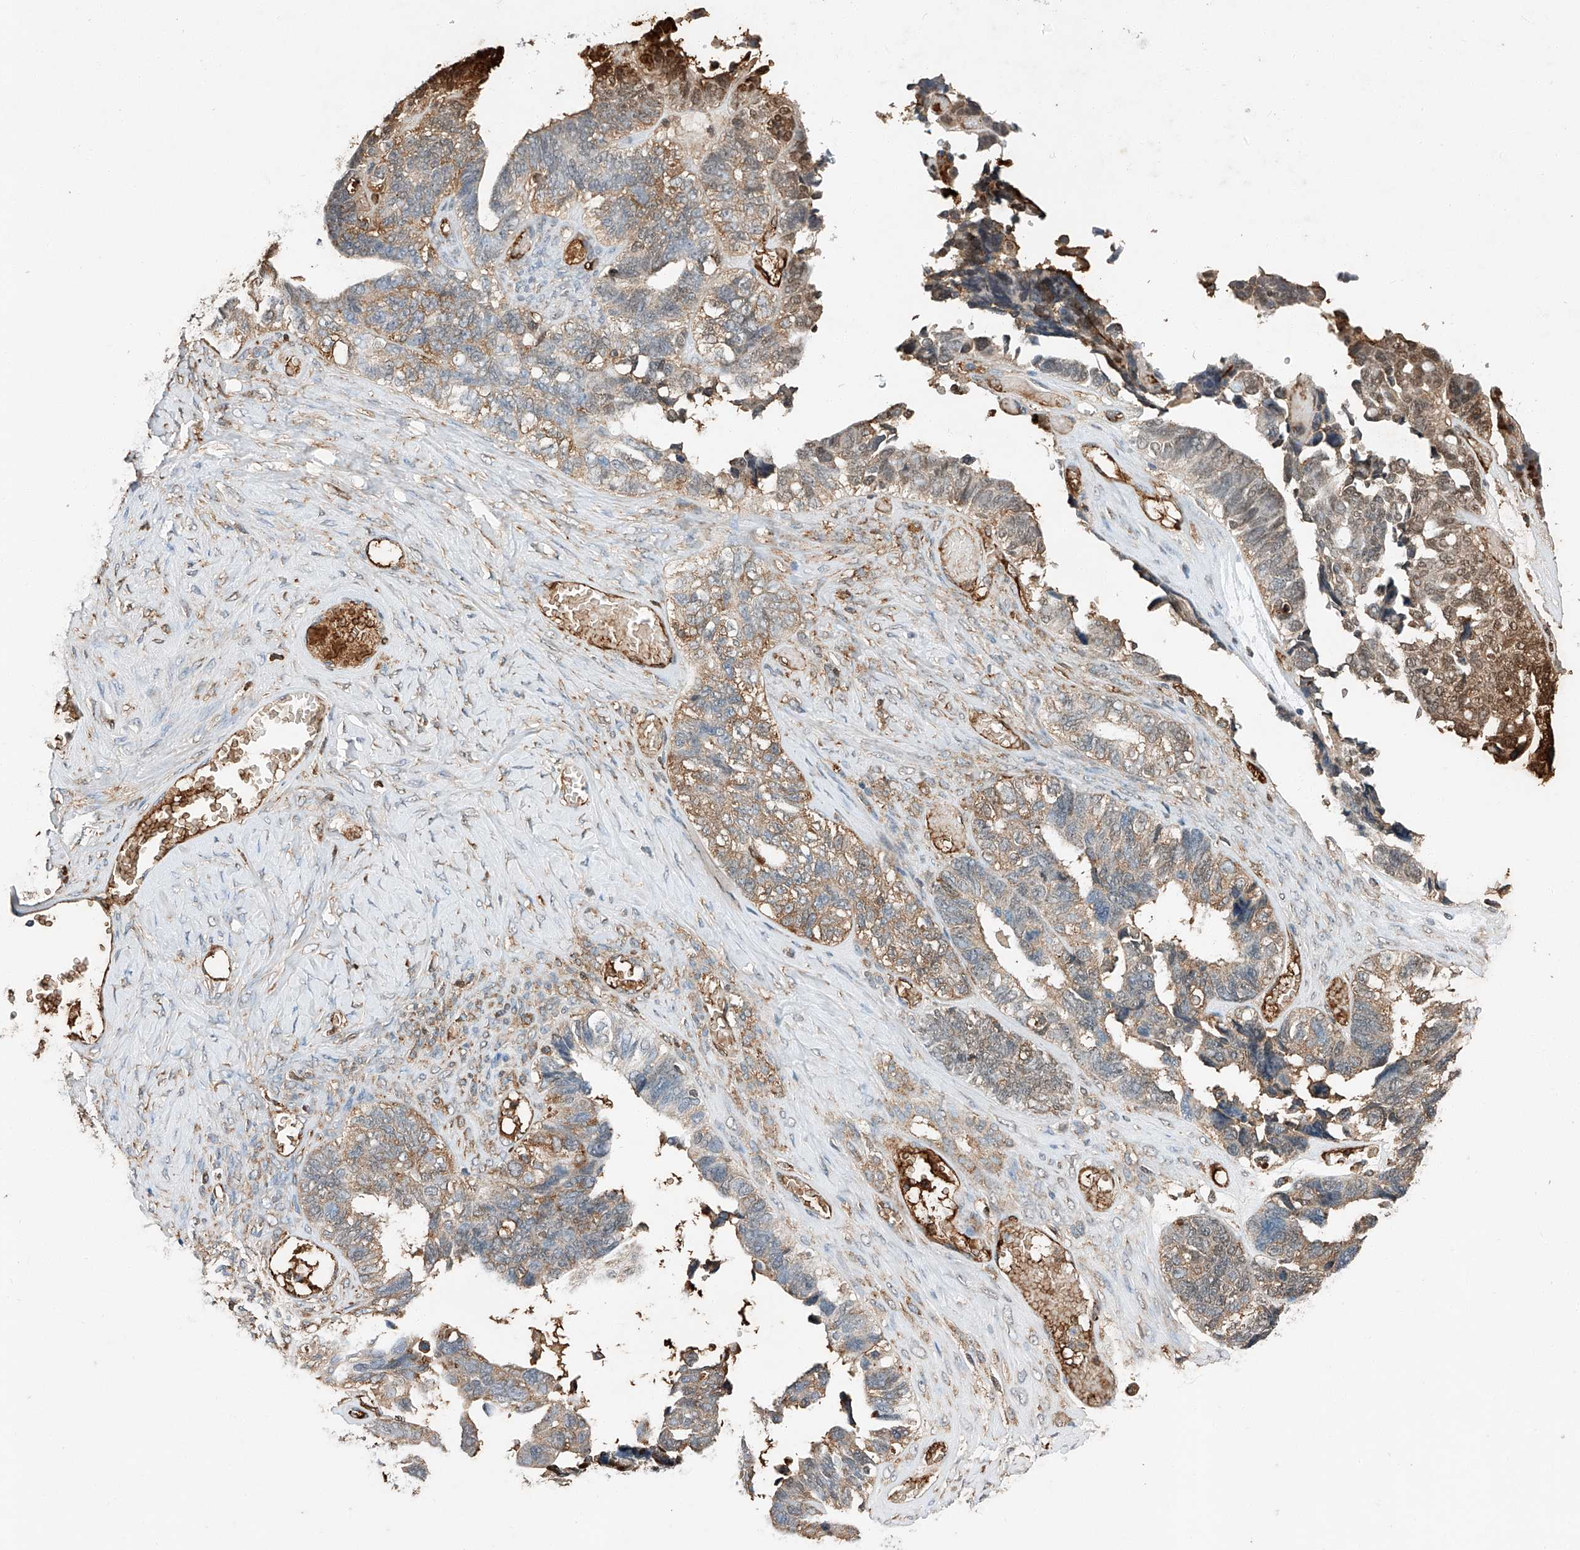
{"staining": {"intensity": "moderate", "quantity": "25%-75%", "location": "cytoplasmic/membranous"}, "tissue": "ovarian cancer", "cell_type": "Tumor cells", "image_type": "cancer", "snomed": [{"axis": "morphology", "description": "Cystadenocarcinoma, serous, NOS"}, {"axis": "topography", "description": "Ovary"}], "caption": "IHC image of neoplastic tissue: human ovarian cancer (serous cystadenocarcinoma) stained using immunohistochemistry reveals medium levels of moderate protein expression localized specifically in the cytoplasmic/membranous of tumor cells, appearing as a cytoplasmic/membranous brown color.", "gene": "CTDP1", "patient": {"sex": "female", "age": 79}}